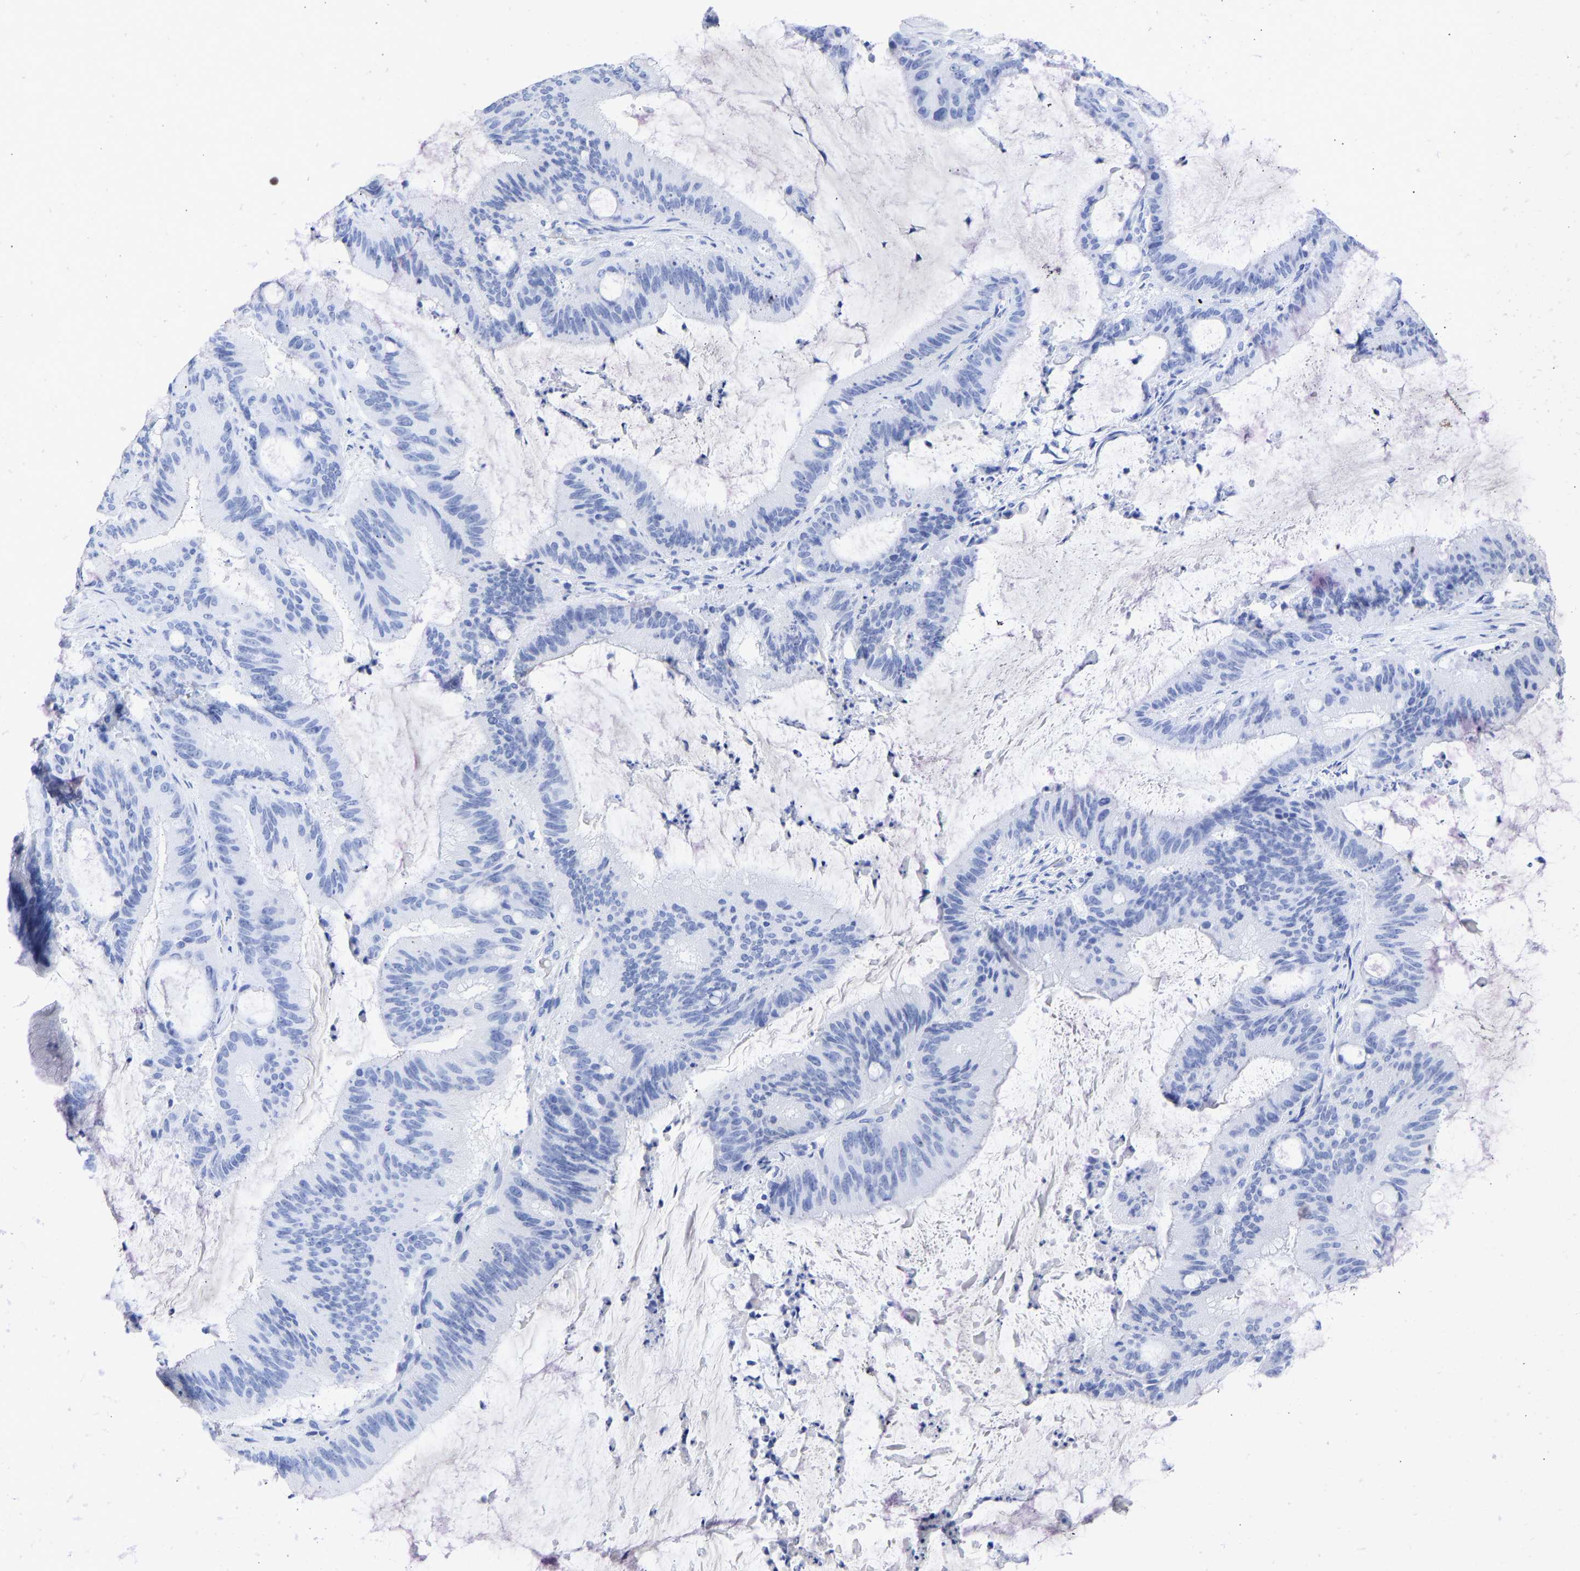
{"staining": {"intensity": "negative", "quantity": "none", "location": "none"}, "tissue": "liver cancer", "cell_type": "Tumor cells", "image_type": "cancer", "snomed": [{"axis": "morphology", "description": "Normal tissue, NOS"}, {"axis": "morphology", "description": "Cholangiocarcinoma"}, {"axis": "topography", "description": "Liver"}, {"axis": "topography", "description": "Peripheral nerve tissue"}], "caption": "Tumor cells show no significant expression in cholangiocarcinoma (liver). (Stains: DAB immunohistochemistry with hematoxylin counter stain, Microscopy: brightfield microscopy at high magnification).", "gene": "KRT1", "patient": {"sex": "female", "age": 73}}